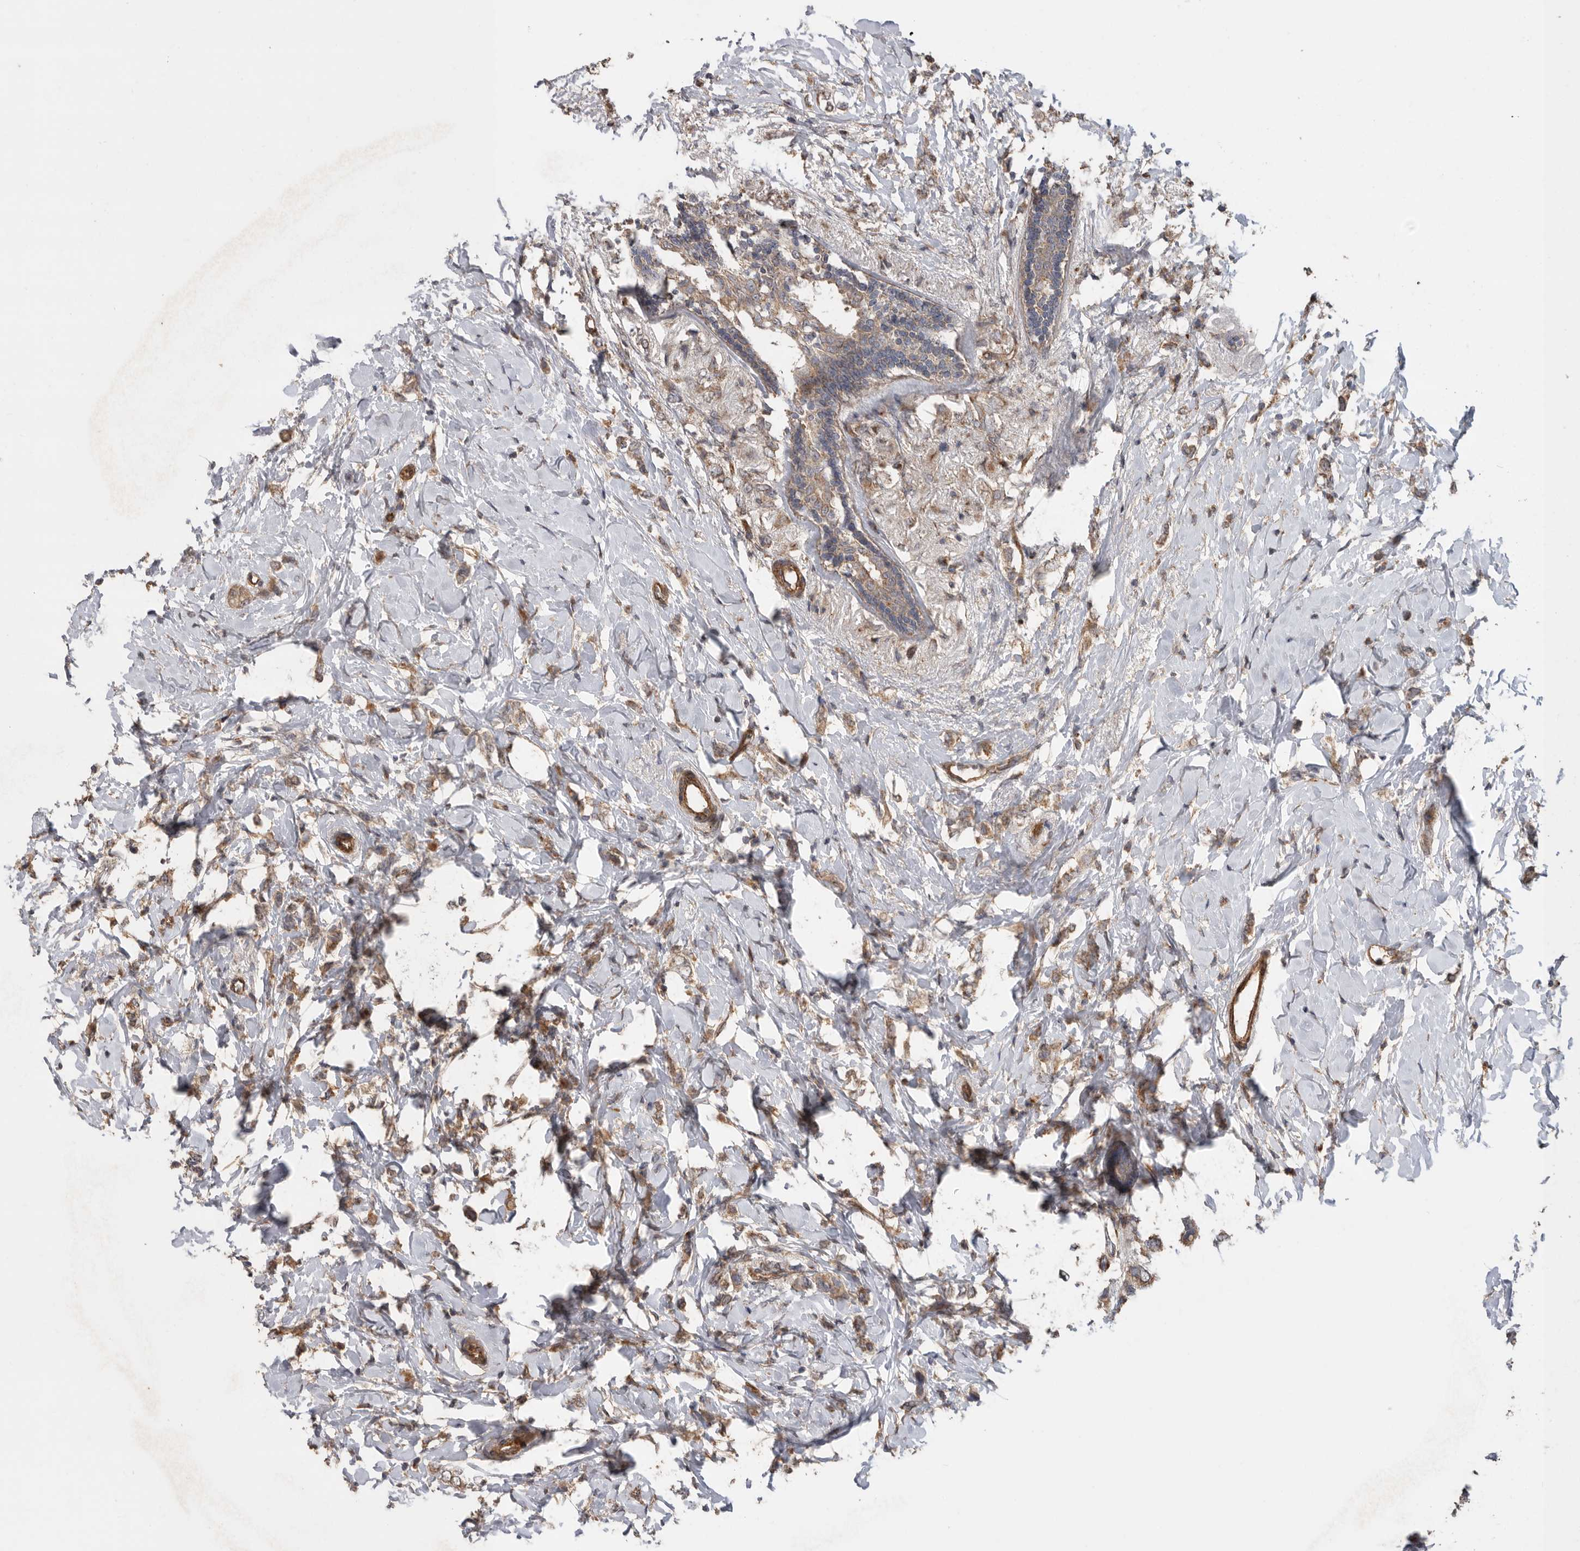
{"staining": {"intensity": "moderate", "quantity": ">75%", "location": "cytoplasmic/membranous"}, "tissue": "breast cancer", "cell_type": "Tumor cells", "image_type": "cancer", "snomed": [{"axis": "morphology", "description": "Normal tissue, NOS"}, {"axis": "morphology", "description": "Lobular carcinoma"}, {"axis": "topography", "description": "Breast"}], "caption": "Breast cancer (lobular carcinoma) stained for a protein shows moderate cytoplasmic/membranous positivity in tumor cells.", "gene": "PODXL2", "patient": {"sex": "female", "age": 47}}